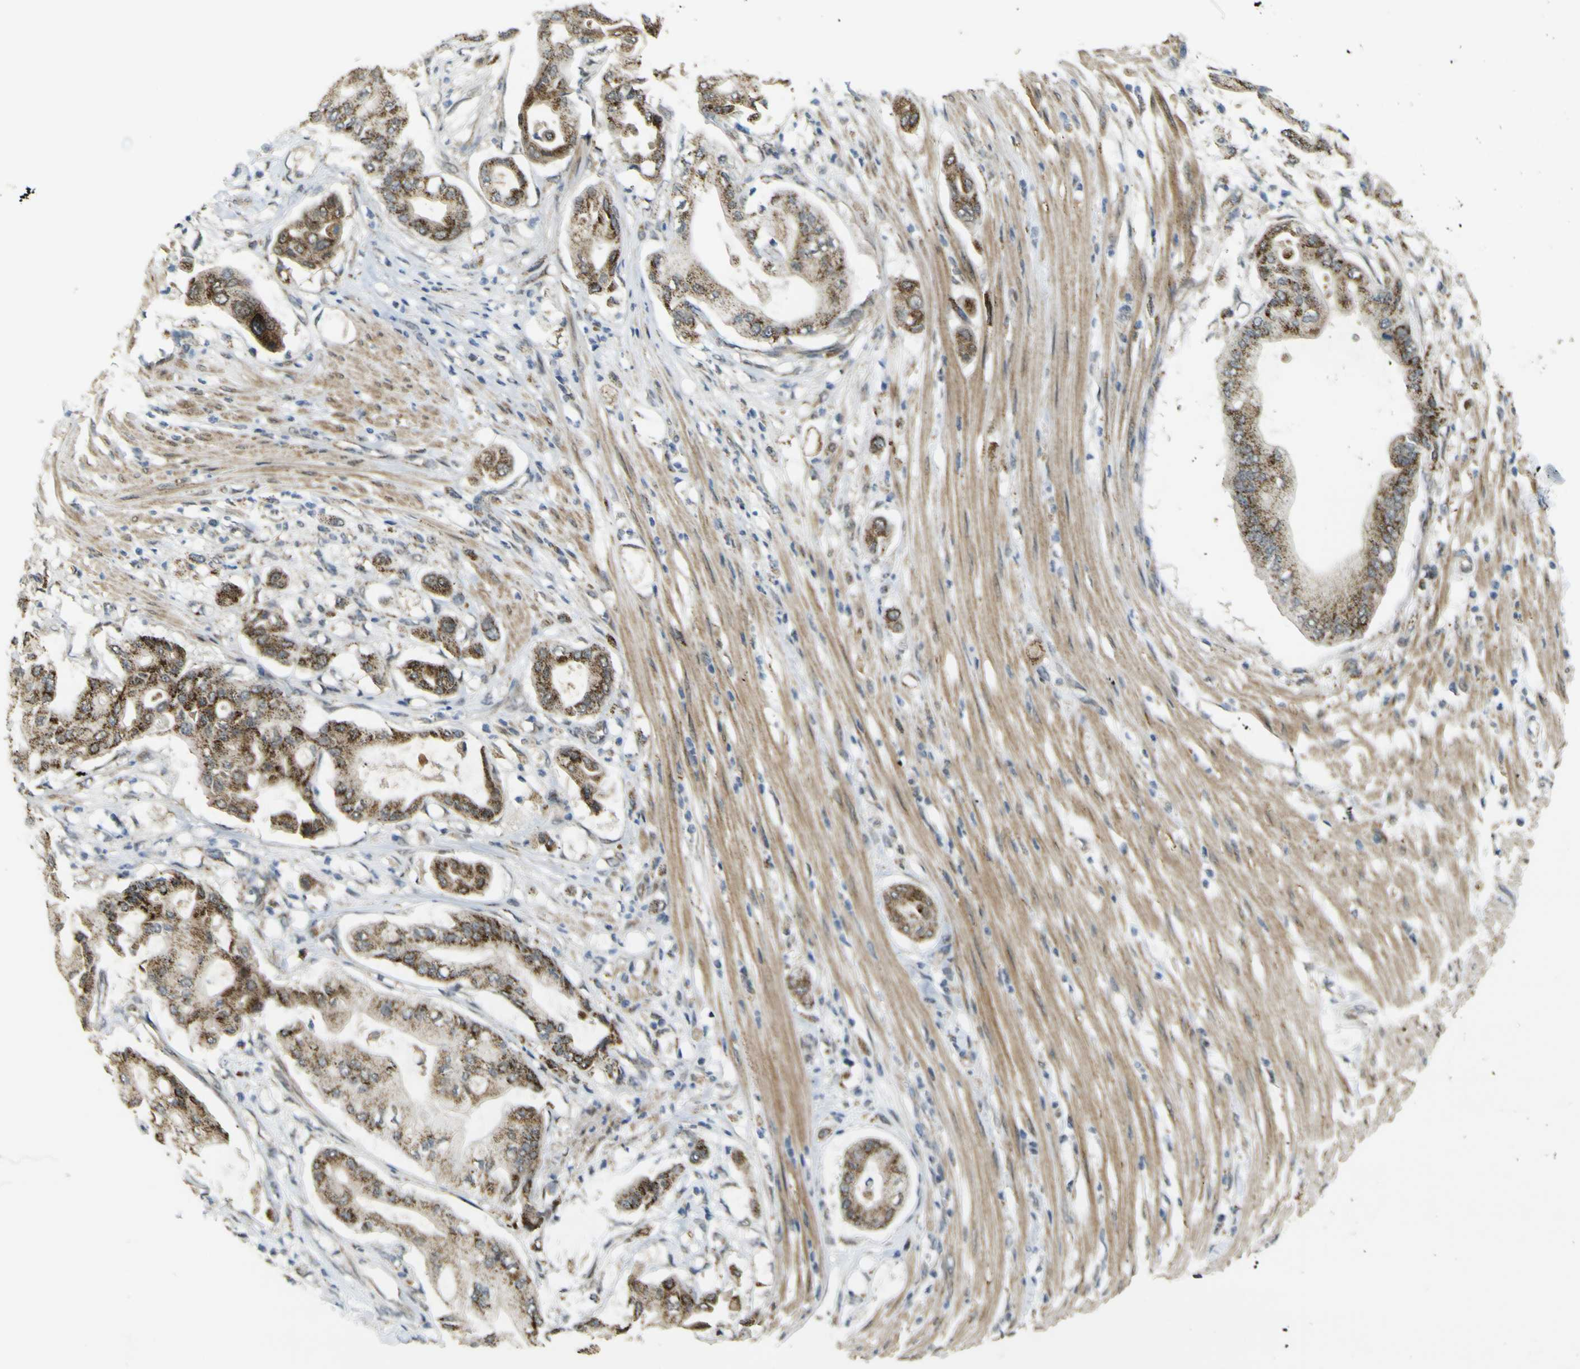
{"staining": {"intensity": "strong", "quantity": ">75%", "location": "cytoplasmic/membranous"}, "tissue": "pancreatic cancer", "cell_type": "Tumor cells", "image_type": "cancer", "snomed": [{"axis": "morphology", "description": "Adenocarcinoma, NOS"}, {"axis": "morphology", "description": "Adenocarcinoma, metastatic, NOS"}, {"axis": "topography", "description": "Lymph node"}, {"axis": "topography", "description": "Pancreas"}, {"axis": "topography", "description": "Duodenum"}], "caption": "DAB (3,3'-diaminobenzidine) immunohistochemical staining of human pancreatic cancer (adenocarcinoma) shows strong cytoplasmic/membranous protein expression in approximately >75% of tumor cells. (brown staining indicates protein expression, while blue staining denotes nuclei).", "gene": "ACBD5", "patient": {"sex": "female", "age": 64}}